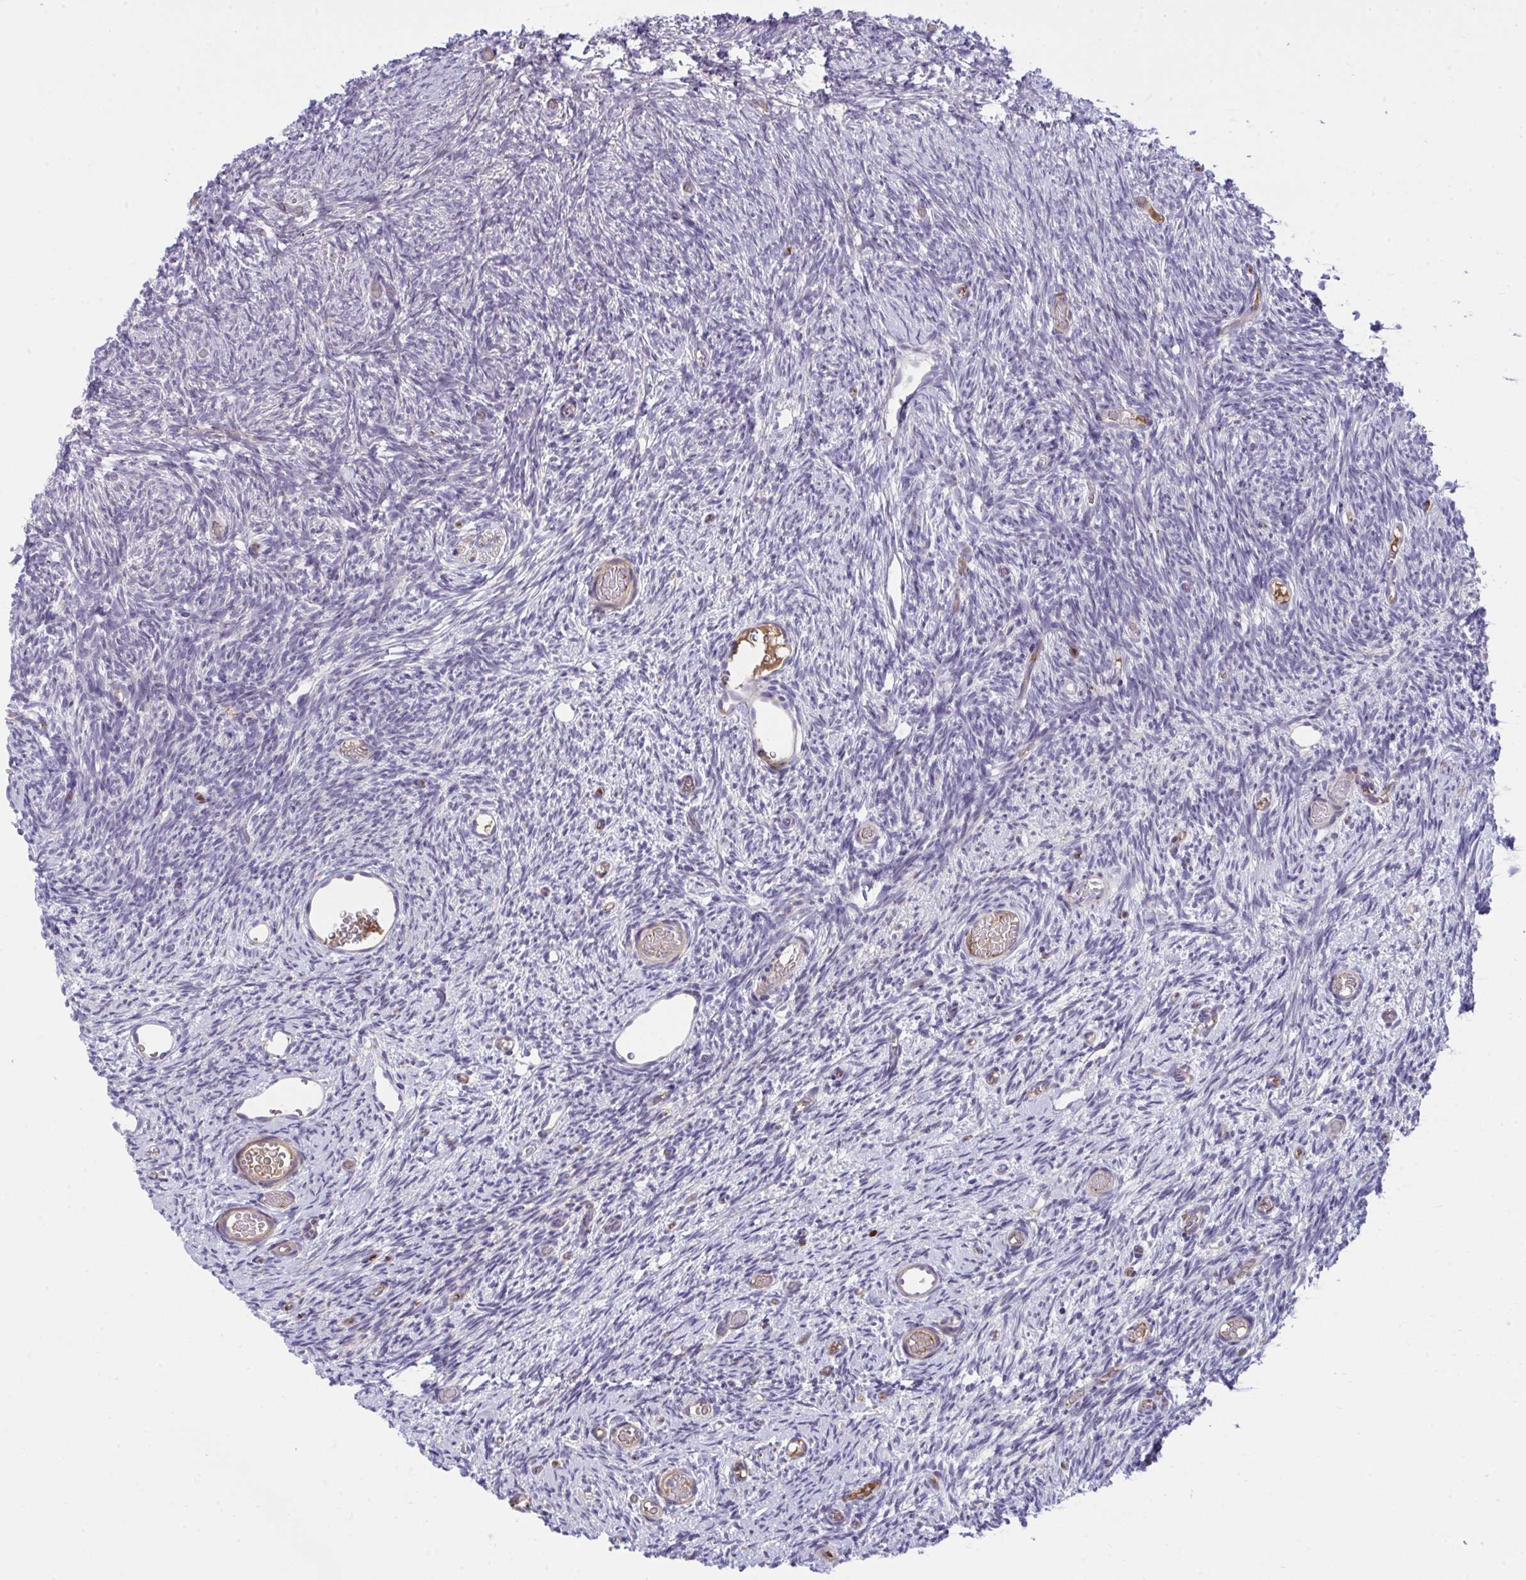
{"staining": {"intensity": "weak", "quantity": ">75%", "location": "cytoplasmic/membranous"}, "tissue": "ovary", "cell_type": "Follicle cells", "image_type": "normal", "snomed": [{"axis": "morphology", "description": "Normal tissue, NOS"}, {"axis": "topography", "description": "Ovary"}], "caption": "Weak cytoplasmic/membranous positivity is present in about >75% of follicle cells in unremarkable ovary.", "gene": "PIGZ", "patient": {"sex": "female", "age": 39}}